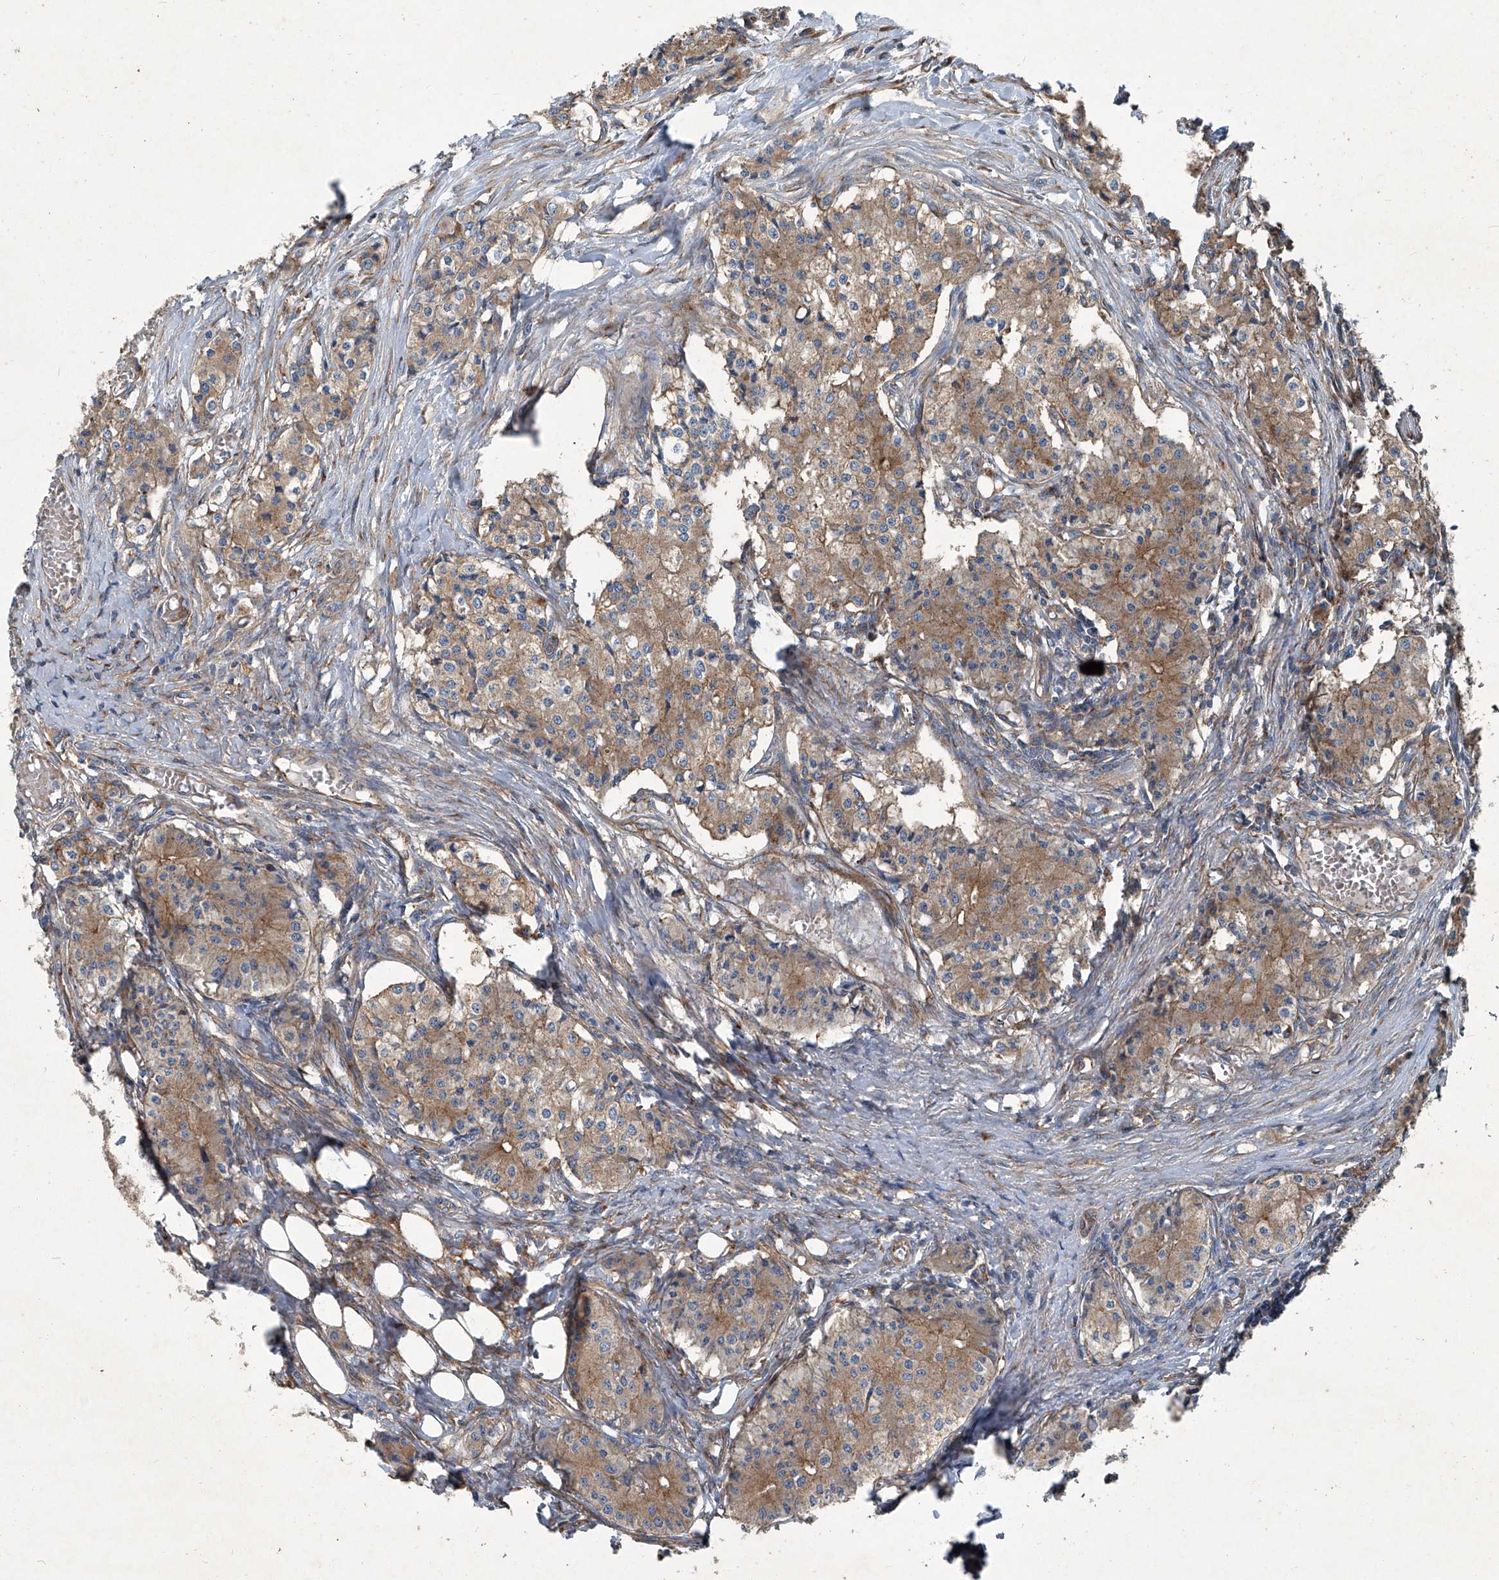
{"staining": {"intensity": "moderate", "quantity": ">75%", "location": "cytoplasmic/membranous"}, "tissue": "carcinoid", "cell_type": "Tumor cells", "image_type": "cancer", "snomed": [{"axis": "morphology", "description": "Carcinoid, malignant, NOS"}, {"axis": "topography", "description": "Colon"}], "caption": "Immunohistochemical staining of malignant carcinoid demonstrates medium levels of moderate cytoplasmic/membranous protein expression in approximately >75% of tumor cells.", "gene": "PIGH", "patient": {"sex": "female", "age": 52}}